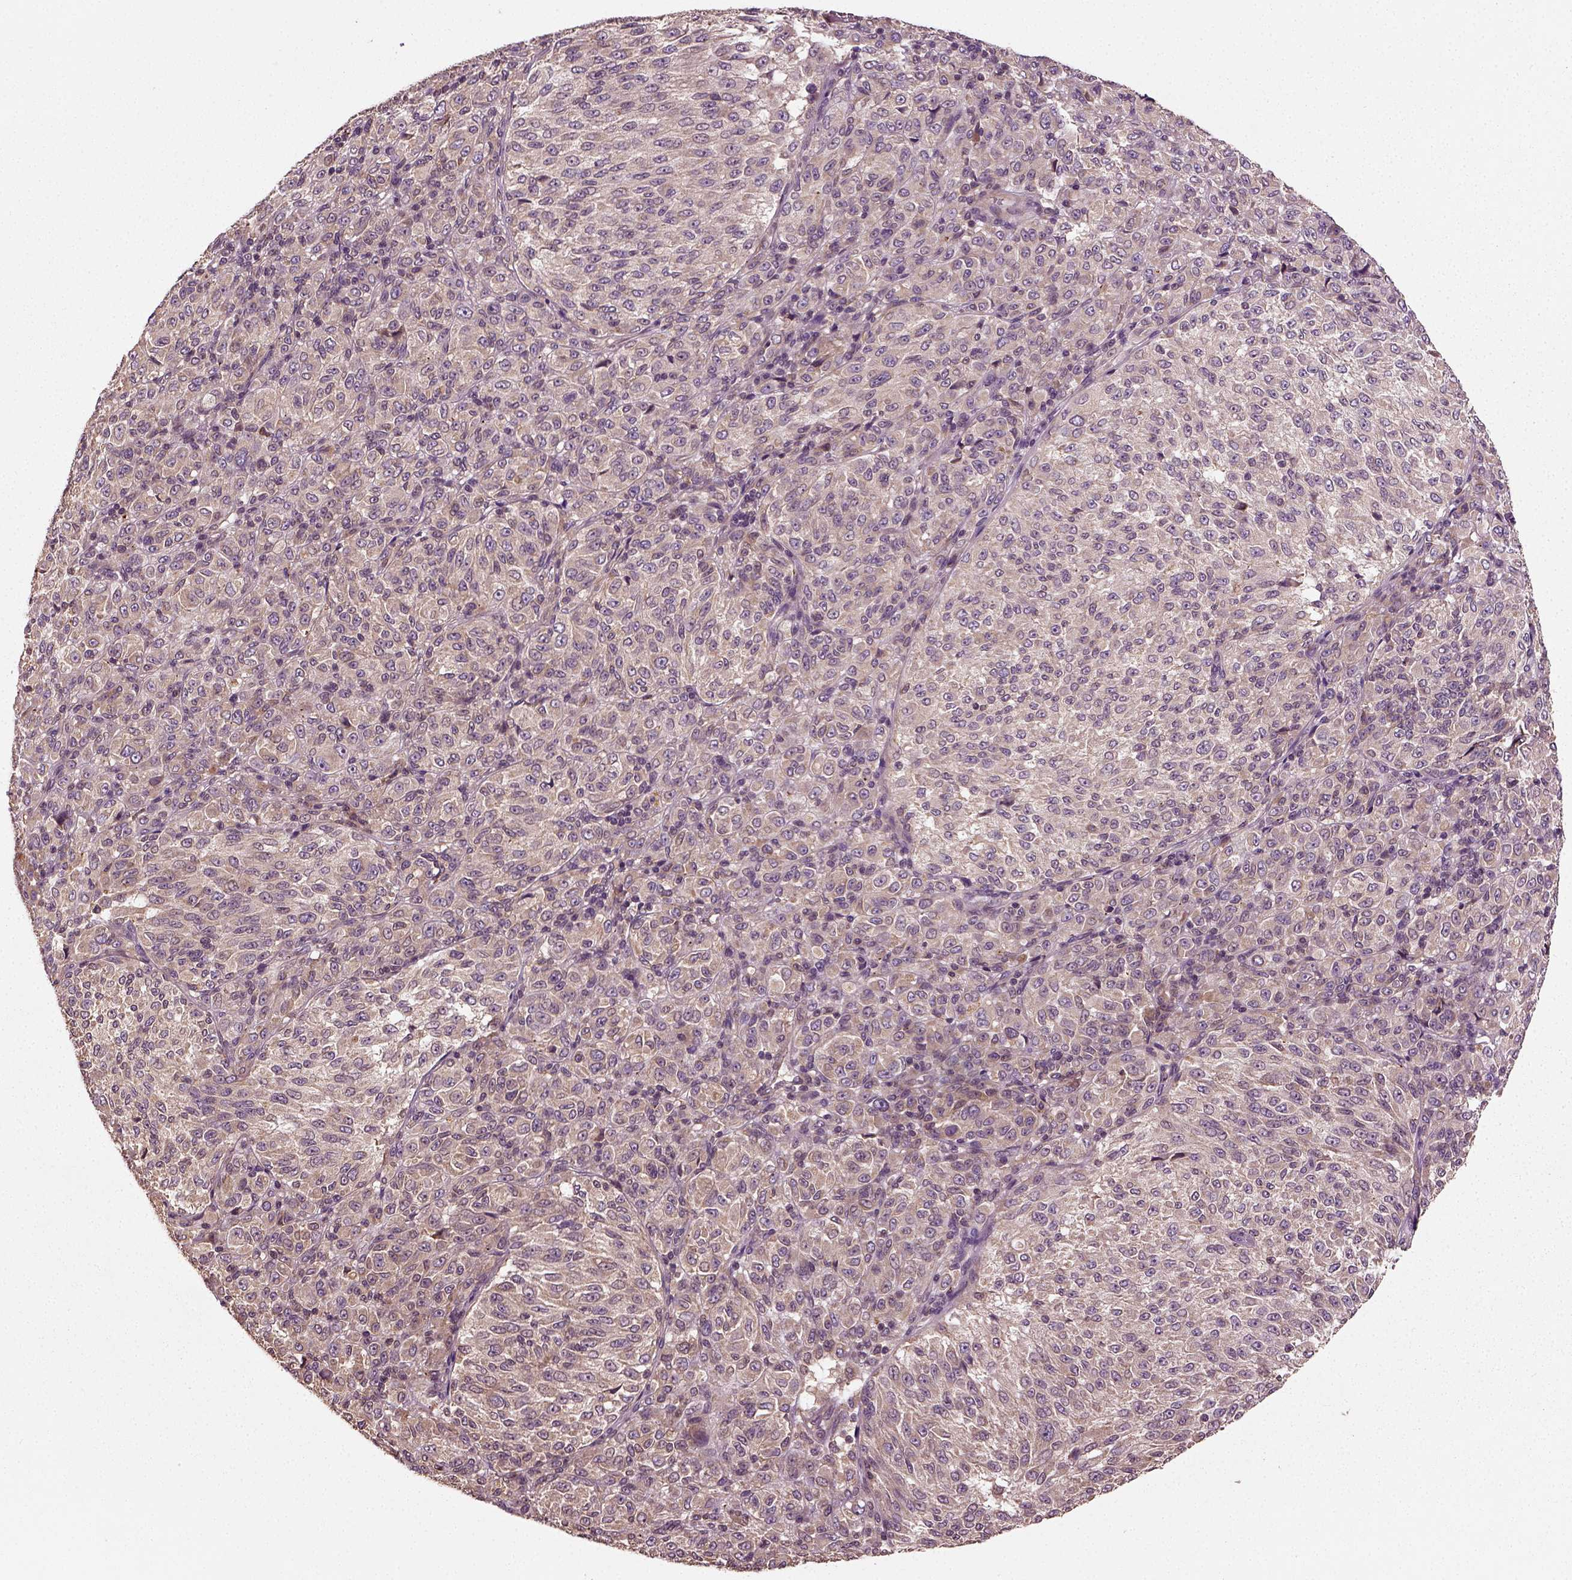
{"staining": {"intensity": "moderate", "quantity": "<25%", "location": "cytoplasmic/membranous"}, "tissue": "melanoma", "cell_type": "Tumor cells", "image_type": "cancer", "snomed": [{"axis": "morphology", "description": "Malignant melanoma, Metastatic site"}, {"axis": "topography", "description": "Brain"}], "caption": "Melanoma was stained to show a protein in brown. There is low levels of moderate cytoplasmic/membranous expression in approximately <25% of tumor cells.", "gene": "ERV3-1", "patient": {"sex": "female", "age": 56}}